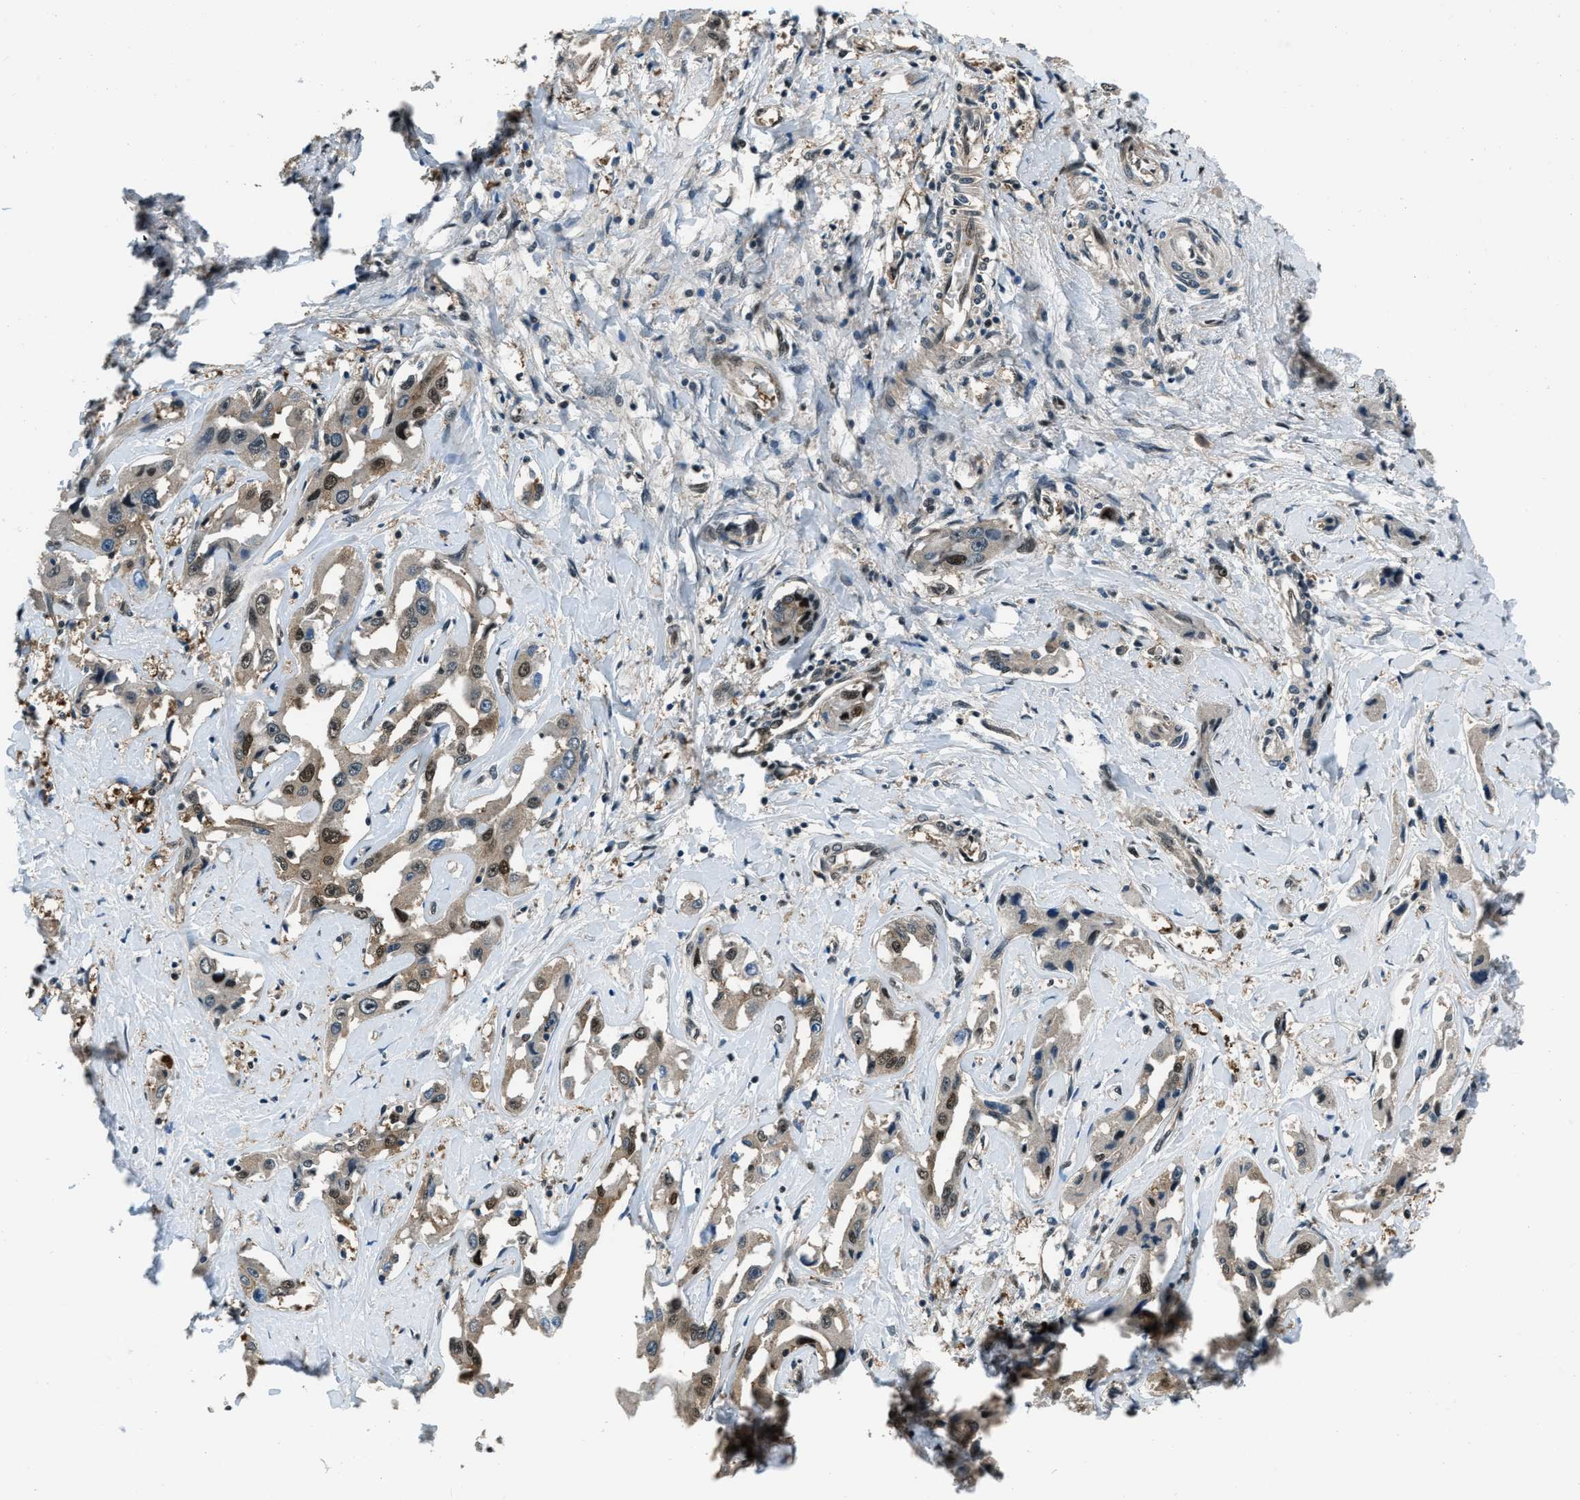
{"staining": {"intensity": "weak", "quantity": ">75%", "location": "cytoplasmic/membranous,nuclear"}, "tissue": "liver cancer", "cell_type": "Tumor cells", "image_type": "cancer", "snomed": [{"axis": "morphology", "description": "Cholangiocarcinoma"}, {"axis": "topography", "description": "Liver"}], "caption": "Protein expression by IHC displays weak cytoplasmic/membranous and nuclear staining in approximately >75% of tumor cells in liver cancer (cholangiocarcinoma).", "gene": "NUDCD3", "patient": {"sex": "male", "age": 59}}